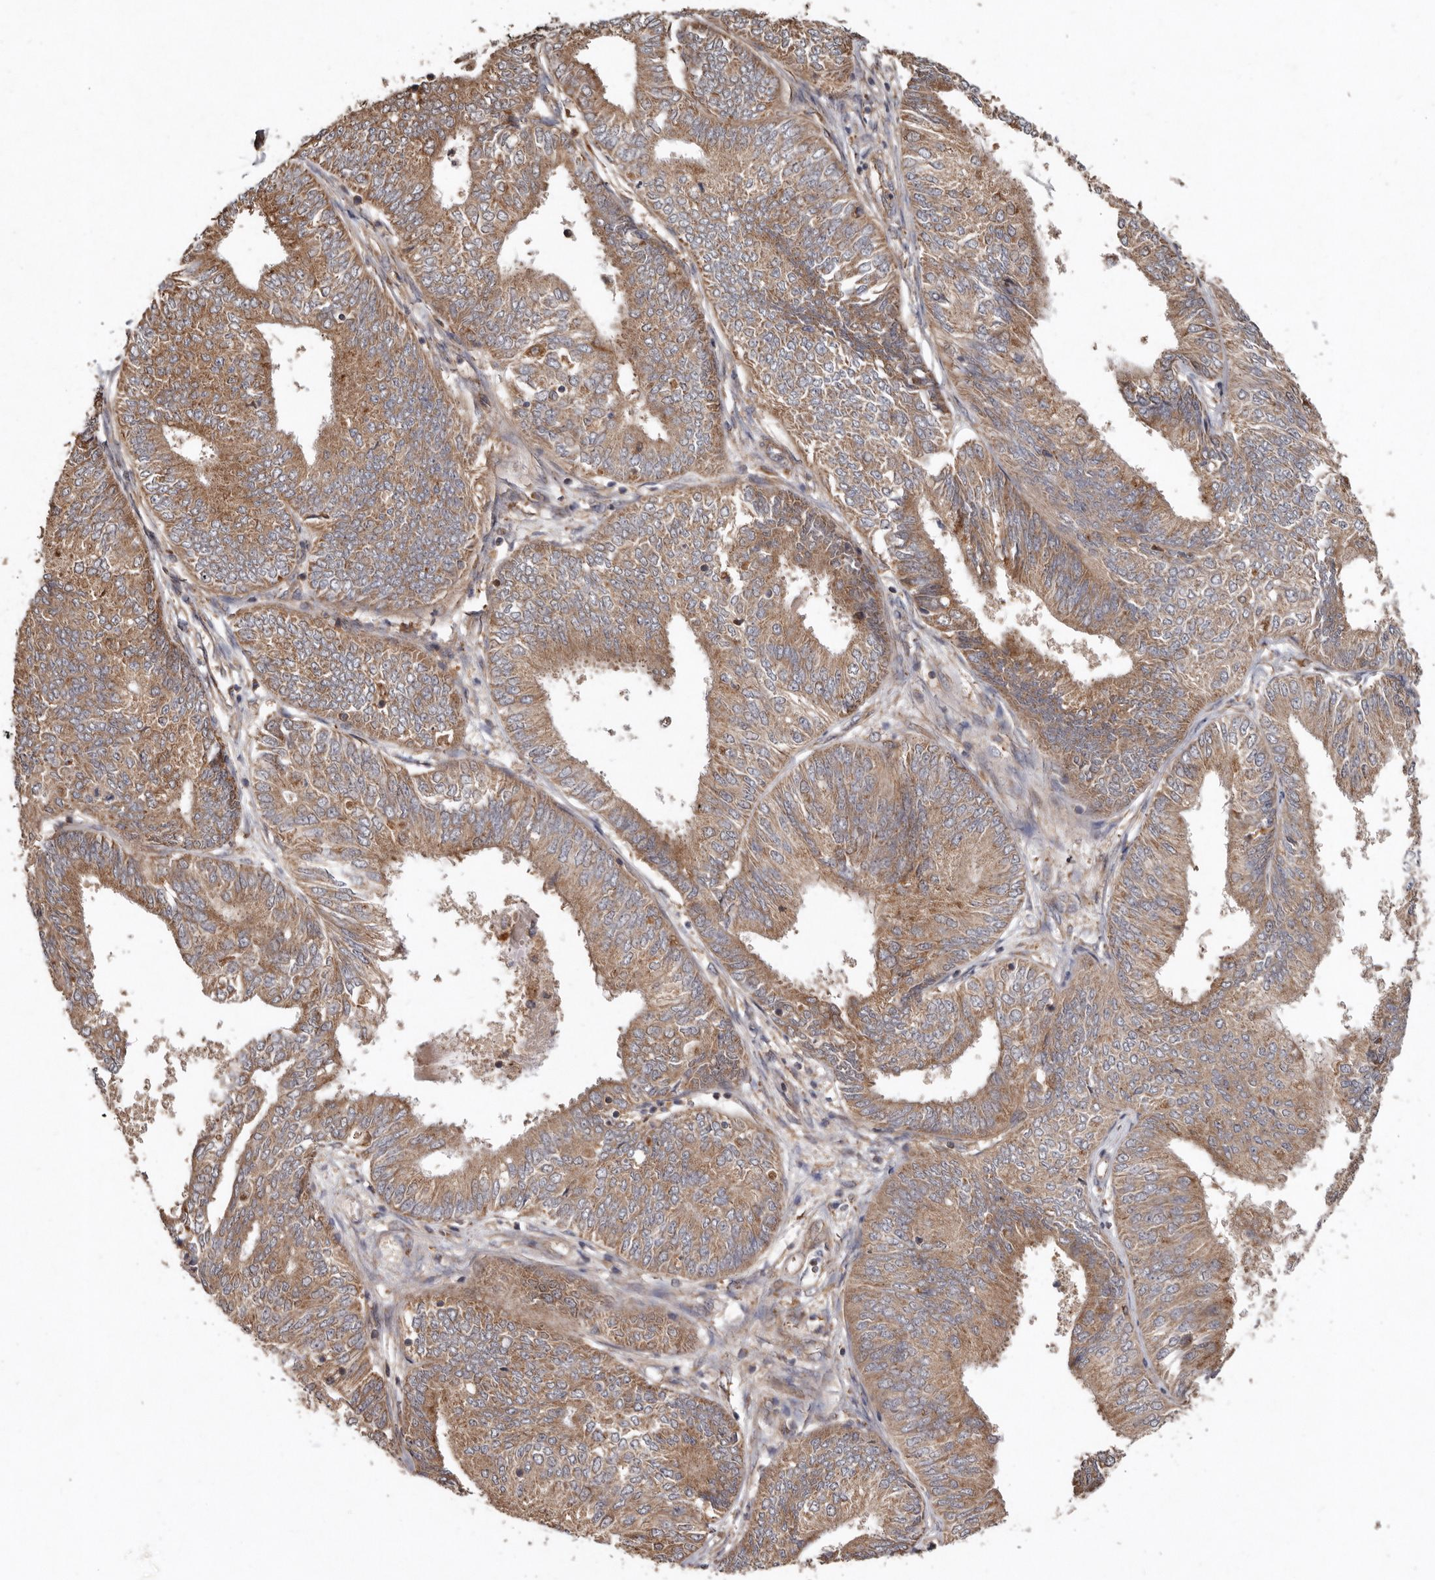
{"staining": {"intensity": "moderate", "quantity": ">75%", "location": "cytoplasmic/membranous"}, "tissue": "endometrial cancer", "cell_type": "Tumor cells", "image_type": "cancer", "snomed": [{"axis": "morphology", "description": "Adenocarcinoma, NOS"}, {"axis": "topography", "description": "Endometrium"}], "caption": "IHC photomicrograph of neoplastic tissue: human endometrial adenocarcinoma stained using immunohistochemistry reveals medium levels of moderate protein expression localized specifically in the cytoplasmic/membranous of tumor cells, appearing as a cytoplasmic/membranous brown color.", "gene": "GOT1L1", "patient": {"sex": "female", "age": 58}}